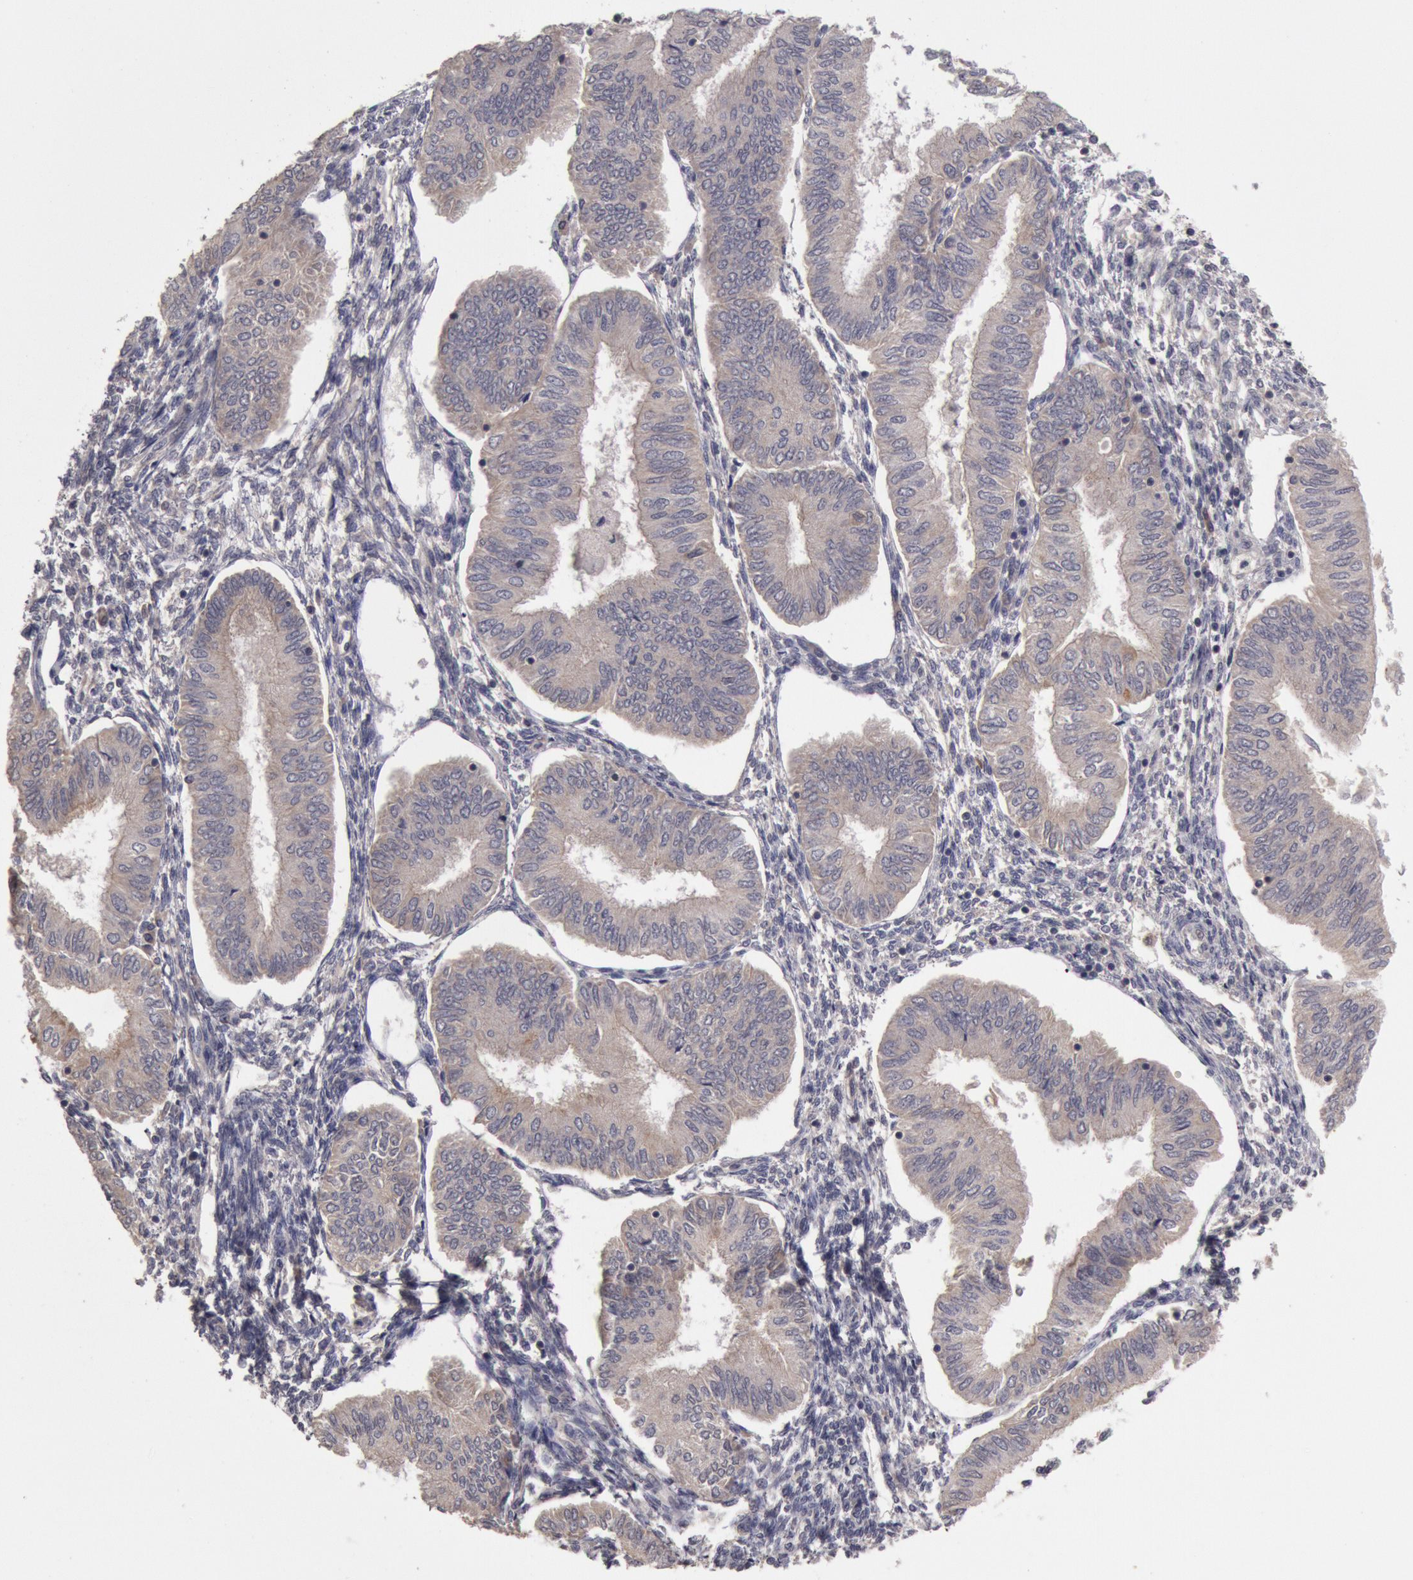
{"staining": {"intensity": "weak", "quantity": ">75%", "location": "cytoplasmic/membranous"}, "tissue": "endometrial cancer", "cell_type": "Tumor cells", "image_type": "cancer", "snomed": [{"axis": "morphology", "description": "Adenocarcinoma, NOS"}, {"axis": "topography", "description": "Endometrium"}], "caption": "Endometrial adenocarcinoma stained with a protein marker exhibits weak staining in tumor cells.", "gene": "ZFP36L1", "patient": {"sex": "female", "age": 51}}